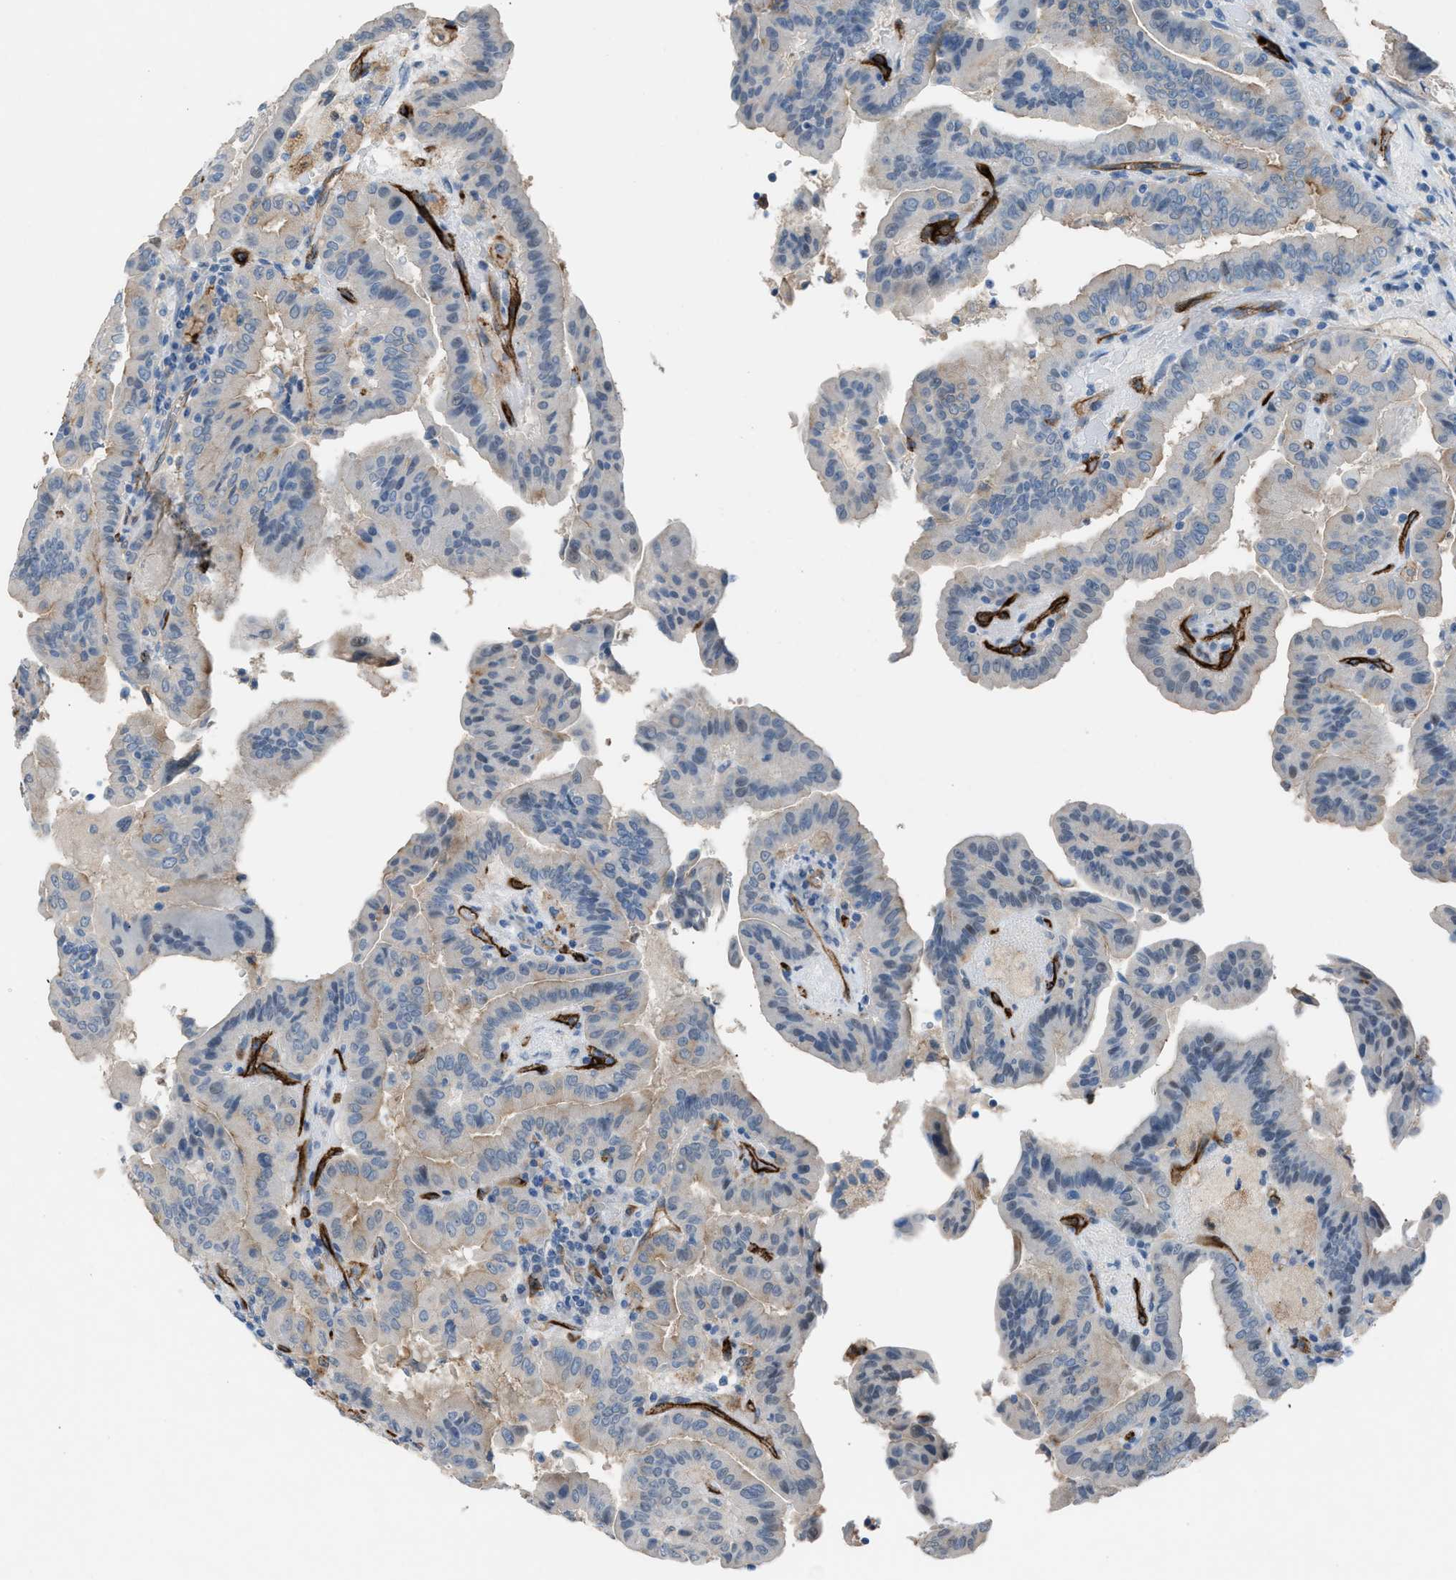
{"staining": {"intensity": "negative", "quantity": "none", "location": "none"}, "tissue": "thyroid cancer", "cell_type": "Tumor cells", "image_type": "cancer", "snomed": [{"axis": "morphology", "description": "Papillary adenocarcinoma, NOS"}, {"axis": "topography", "description": "Thyroid gland"}], "caption": "Immunohistochemical staining of human thyroid papillary adenocarcinoma shows no significant expression in tumor cells.", "gene": "DYSF", "patient": {"sex": "male", "age": 33}}